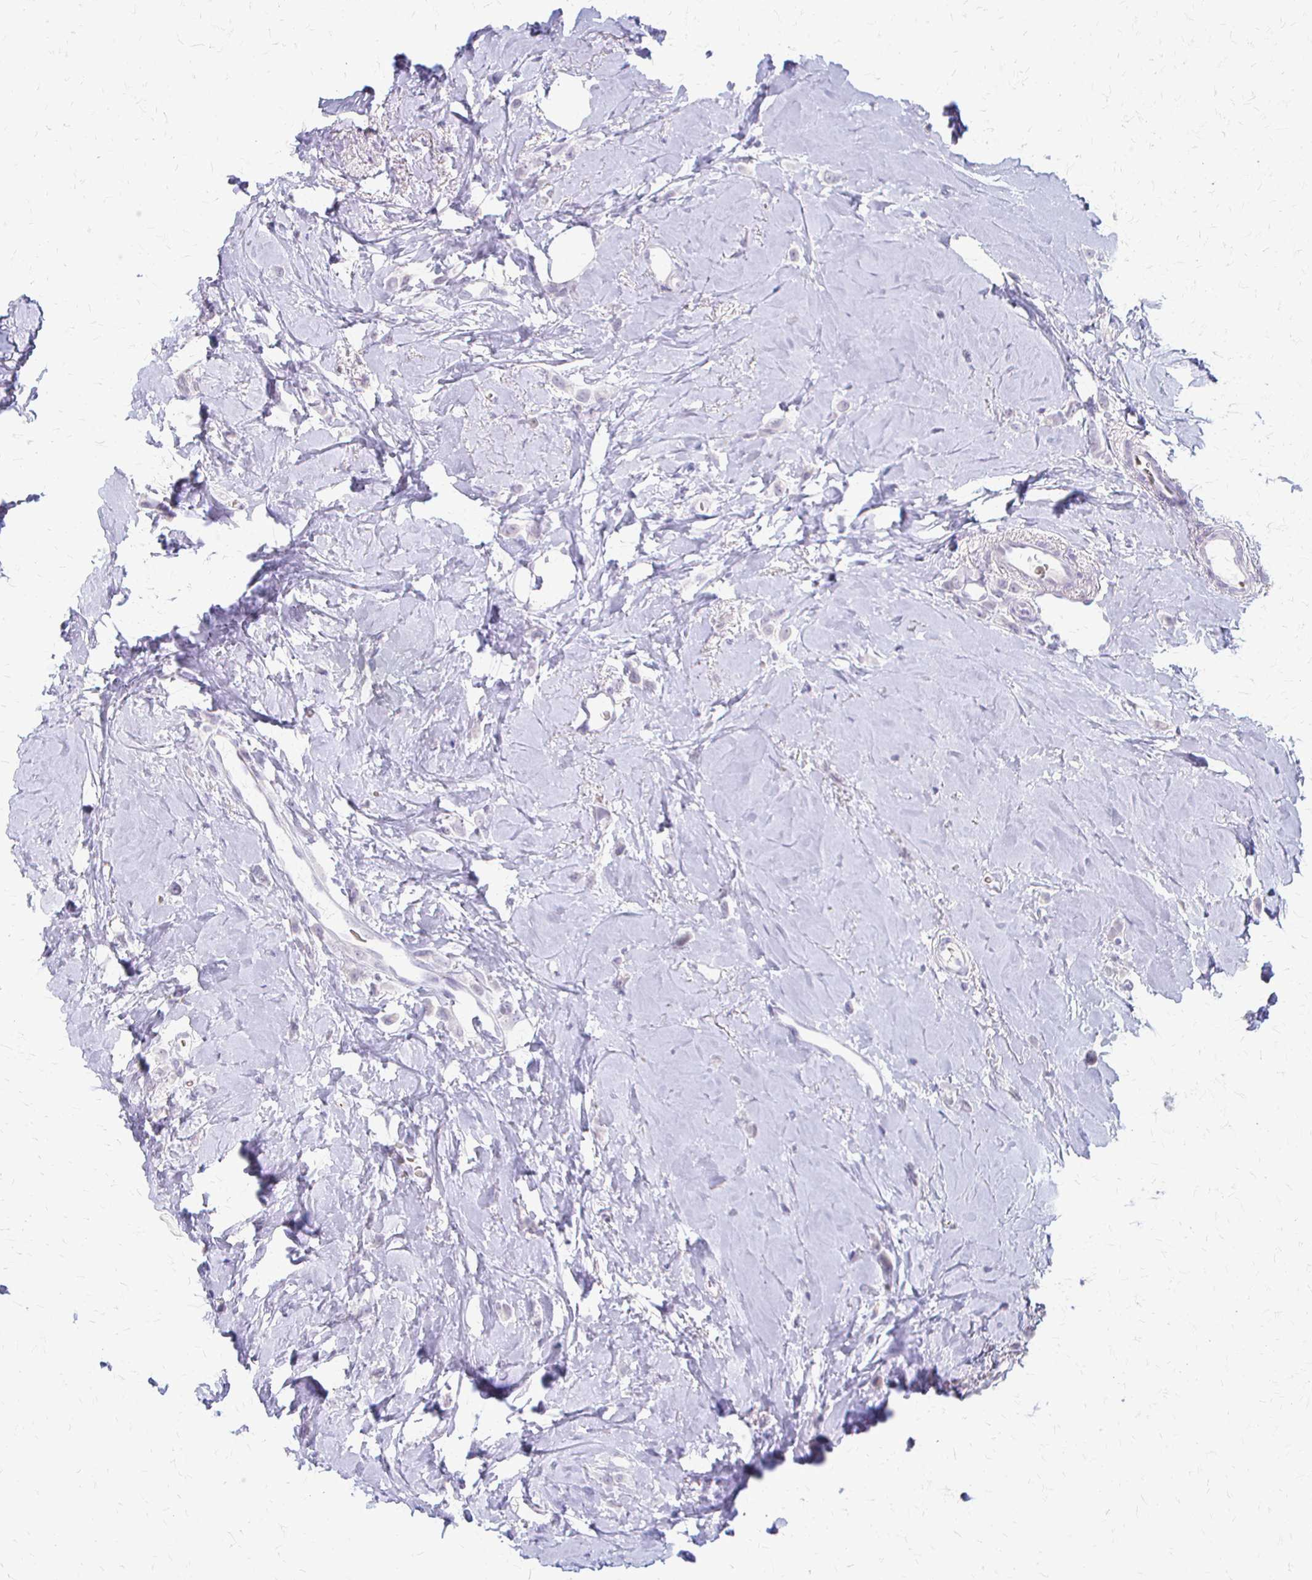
{"staining": {"intensity": "negative", "quantity": "none", "location": "none"}, "tissue": "breast cancer", "cell_type": "Tumor cells", "image_type": "cancer", "snomed": [{"axis": "morphology", "description": "Lobular carcinoma"}, {"axis": "topography", "description": "Breast"}], "caption": "The photomicrograph displays no staining of tumor cells in breast lobular carcinoma.", "gene": "ACP5", "patient": {"sex": "female", "age": 66}}